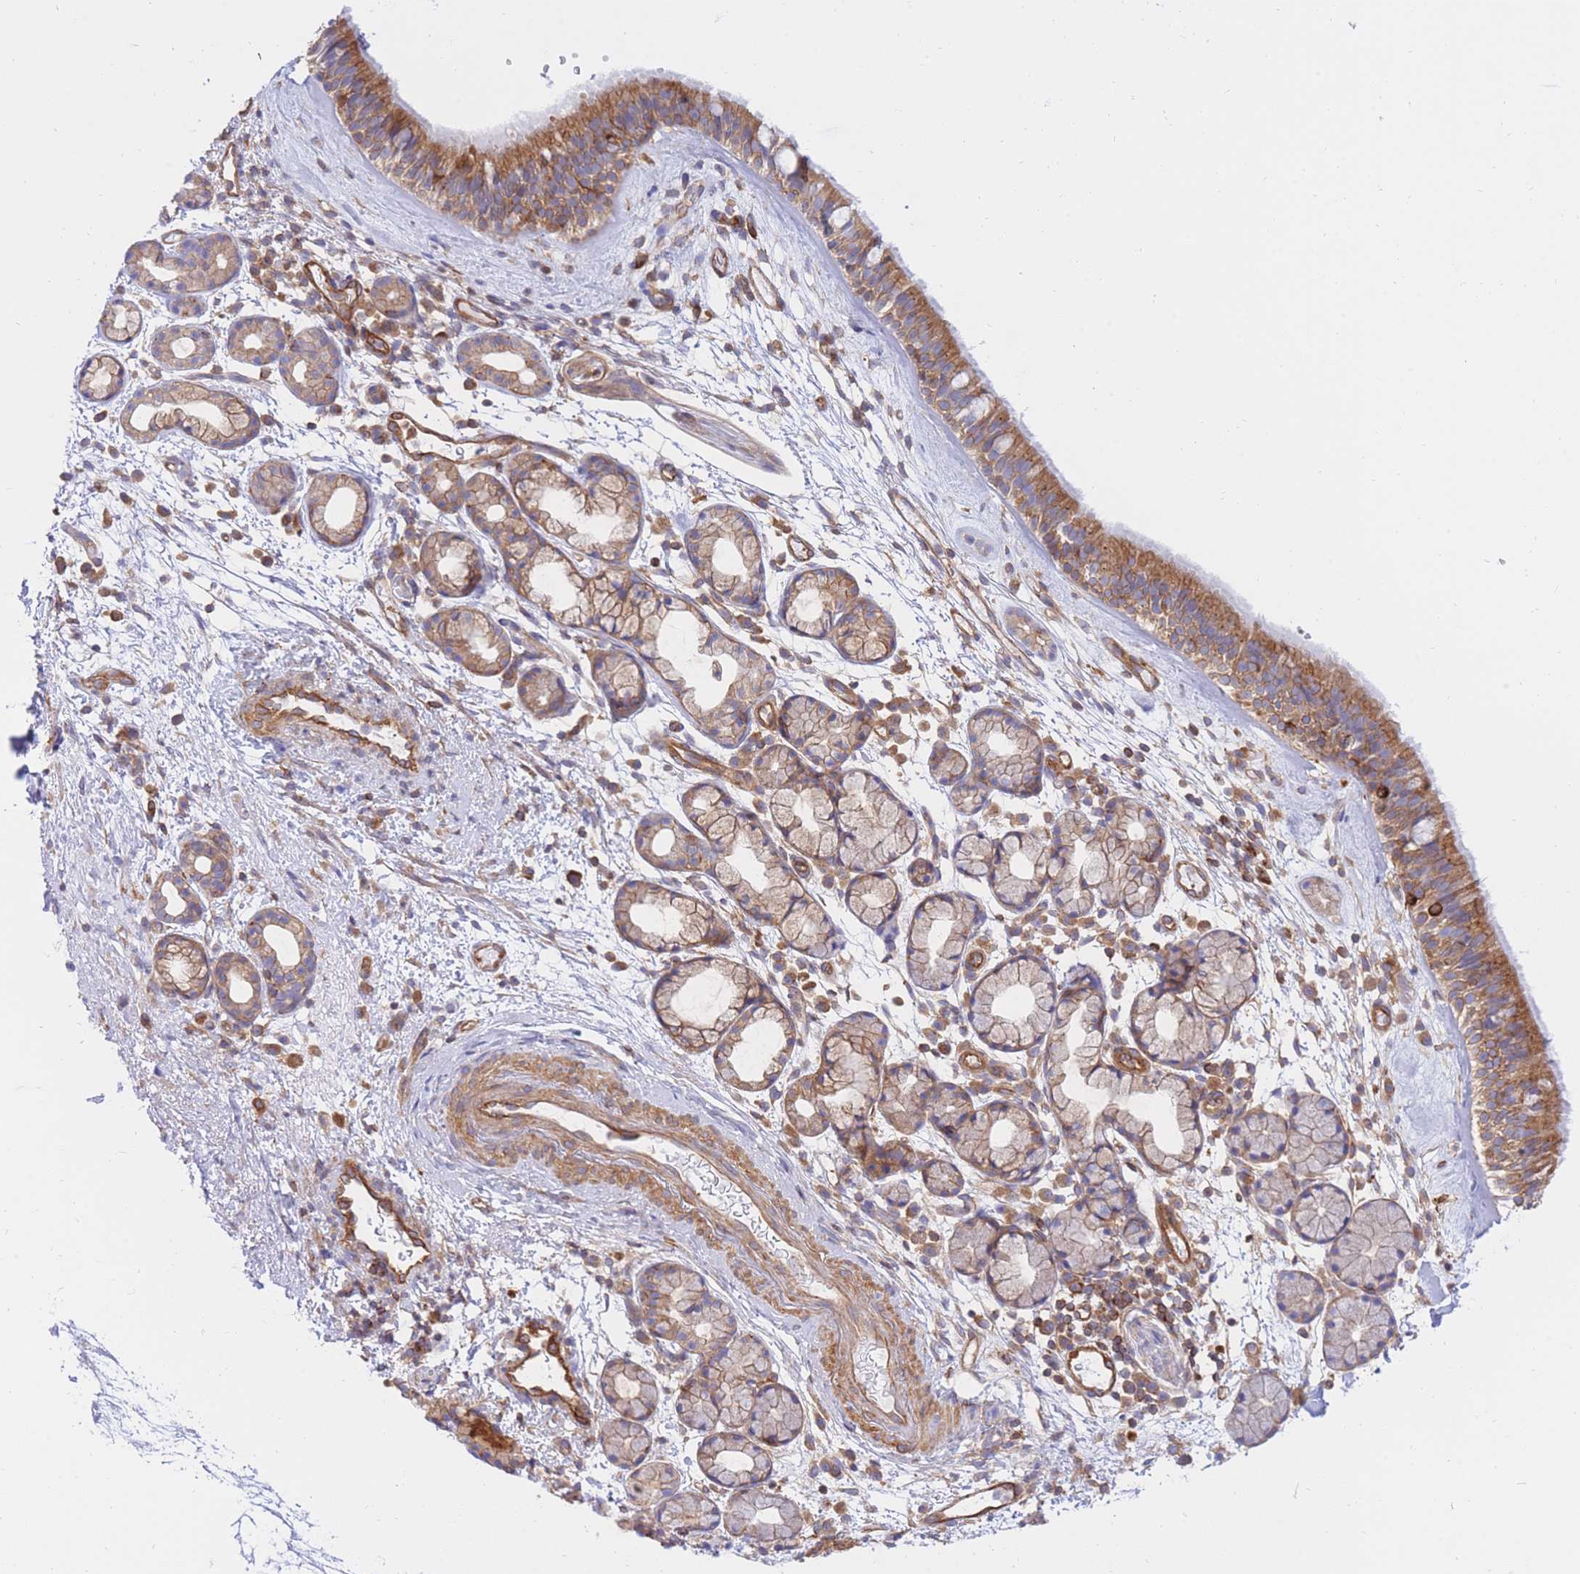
{"staining": {"intensity": "moderate", "quantity": "25%-75%", "location": "cytoplasmic/membranous"}, "tissue": "nasopharynx", "cell_type": "Respiratory epithelial cells", "image_type": "normal", "snomed": [{"axis": "morphology", "description": "Normal tissue, NOS"}, {"axis": "topography", "description": "Nasopharynx"}], "caption": "Immunohistochemistry staining of unremarkable nasopharynx, which reveals medium levels of moderate cytoplasmic/membranous expression in about 25%-75% of respiratory epithelial cells indicating moderate cytoplasmic/membranous protein expression. The staining was performed using DAB (brown) for protein detection and nuclei were counterstained in hematoxylin (blue).", "gene": "REM1", "patient": {"sex": "male", "age": 64}}